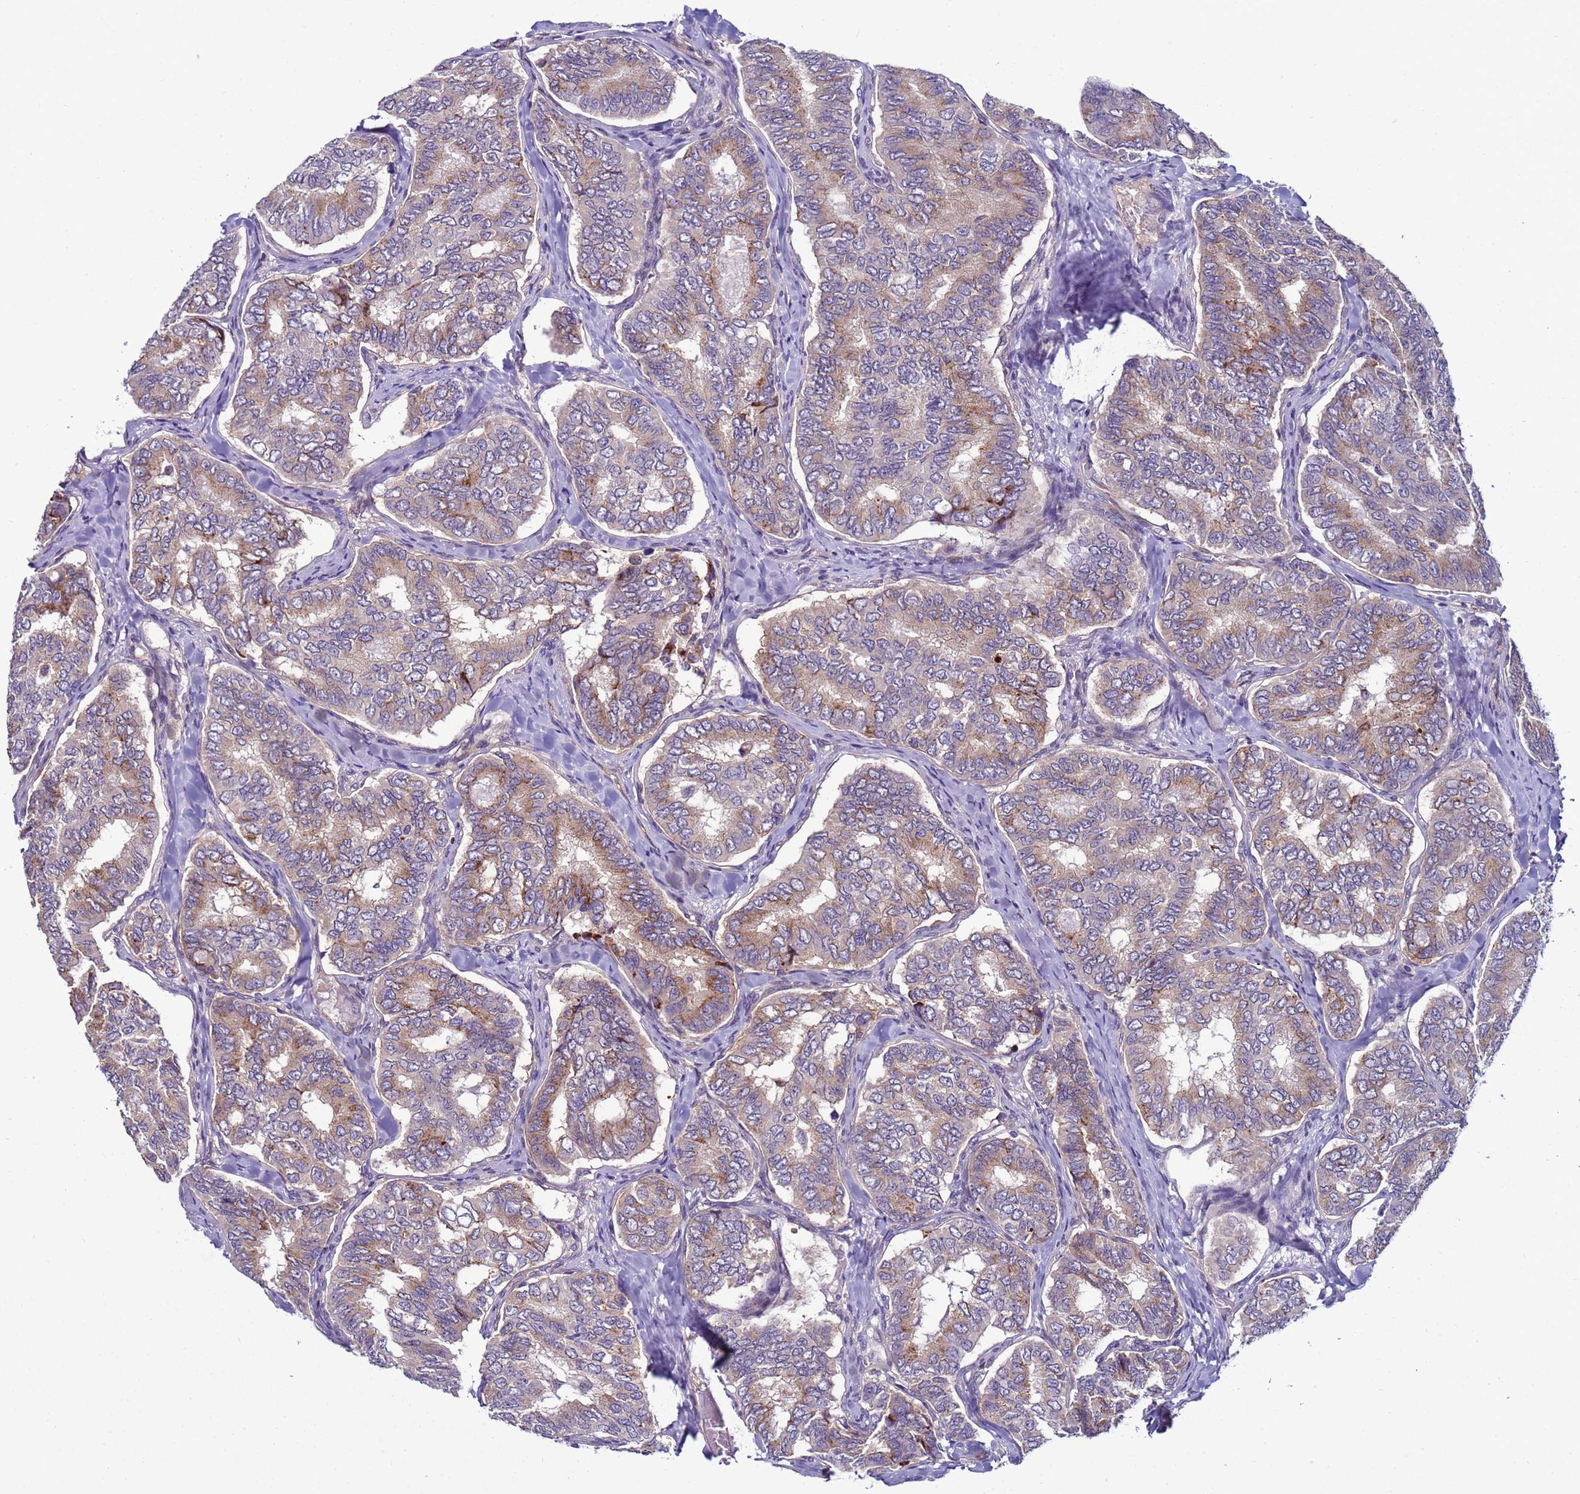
{"staining": {"intensity": "moderate", "quantity": "25%-75%", "location": "cytoplasmic/membranous"}, "tissue": "thyroid cancer", "cell_type": "Tumor cells", "image_type": "cancer", "snomed": [{"axis": "morphology", "description": "Papillary adenocarcinoma, NOS"}, {"axis": "topography", "description": "Thyroid gland"}], "caption": "This image demonstrates IHC staining of thyroid cancer, with medium moderate cytoplasmic/membranous staining in approximately 25%-75% of tumor cells.", "gene": "NAT2", "patient": {"sex": "female", "age": 35}}